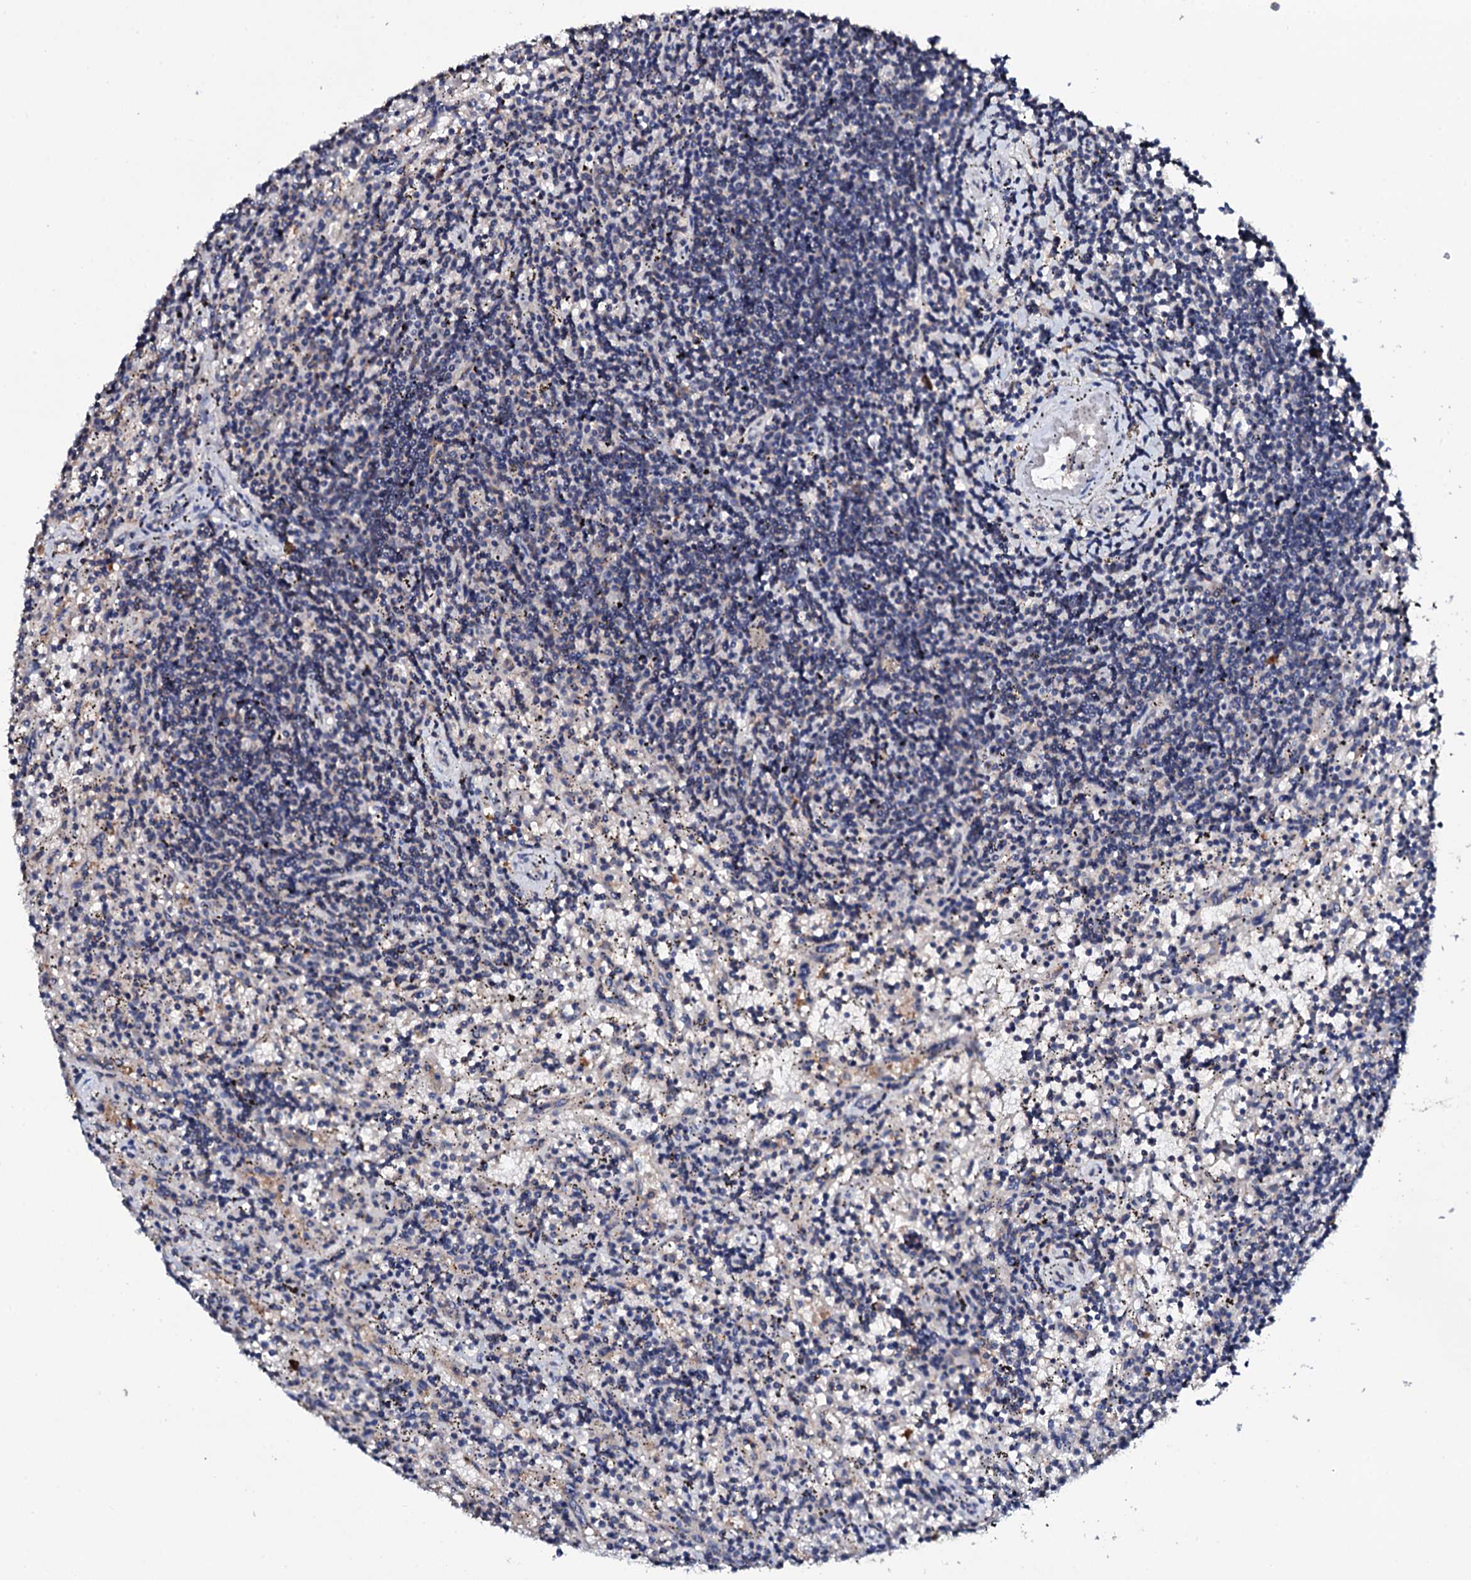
{"staining": {"intensity": "negative", "quantity": "none", "location": "none"}, "tissue": "lymphoma", "cell_type": "Tumor cells", "image_type": "cancer", "snomed": [{"axis": "morphology", "description": "Malignant lymphoma, non-Hodgkin's type, Low grade"}, {"axis": "topography", "description": "Spleen"}], "caption": "An IHC histopathology image of lymphoma is shown. There is no staining in tumor cells of lymphoma. Nuclei are stained in blue.", "gene": "TCAF2", "patient": {"sex": "male", "age": 76}}